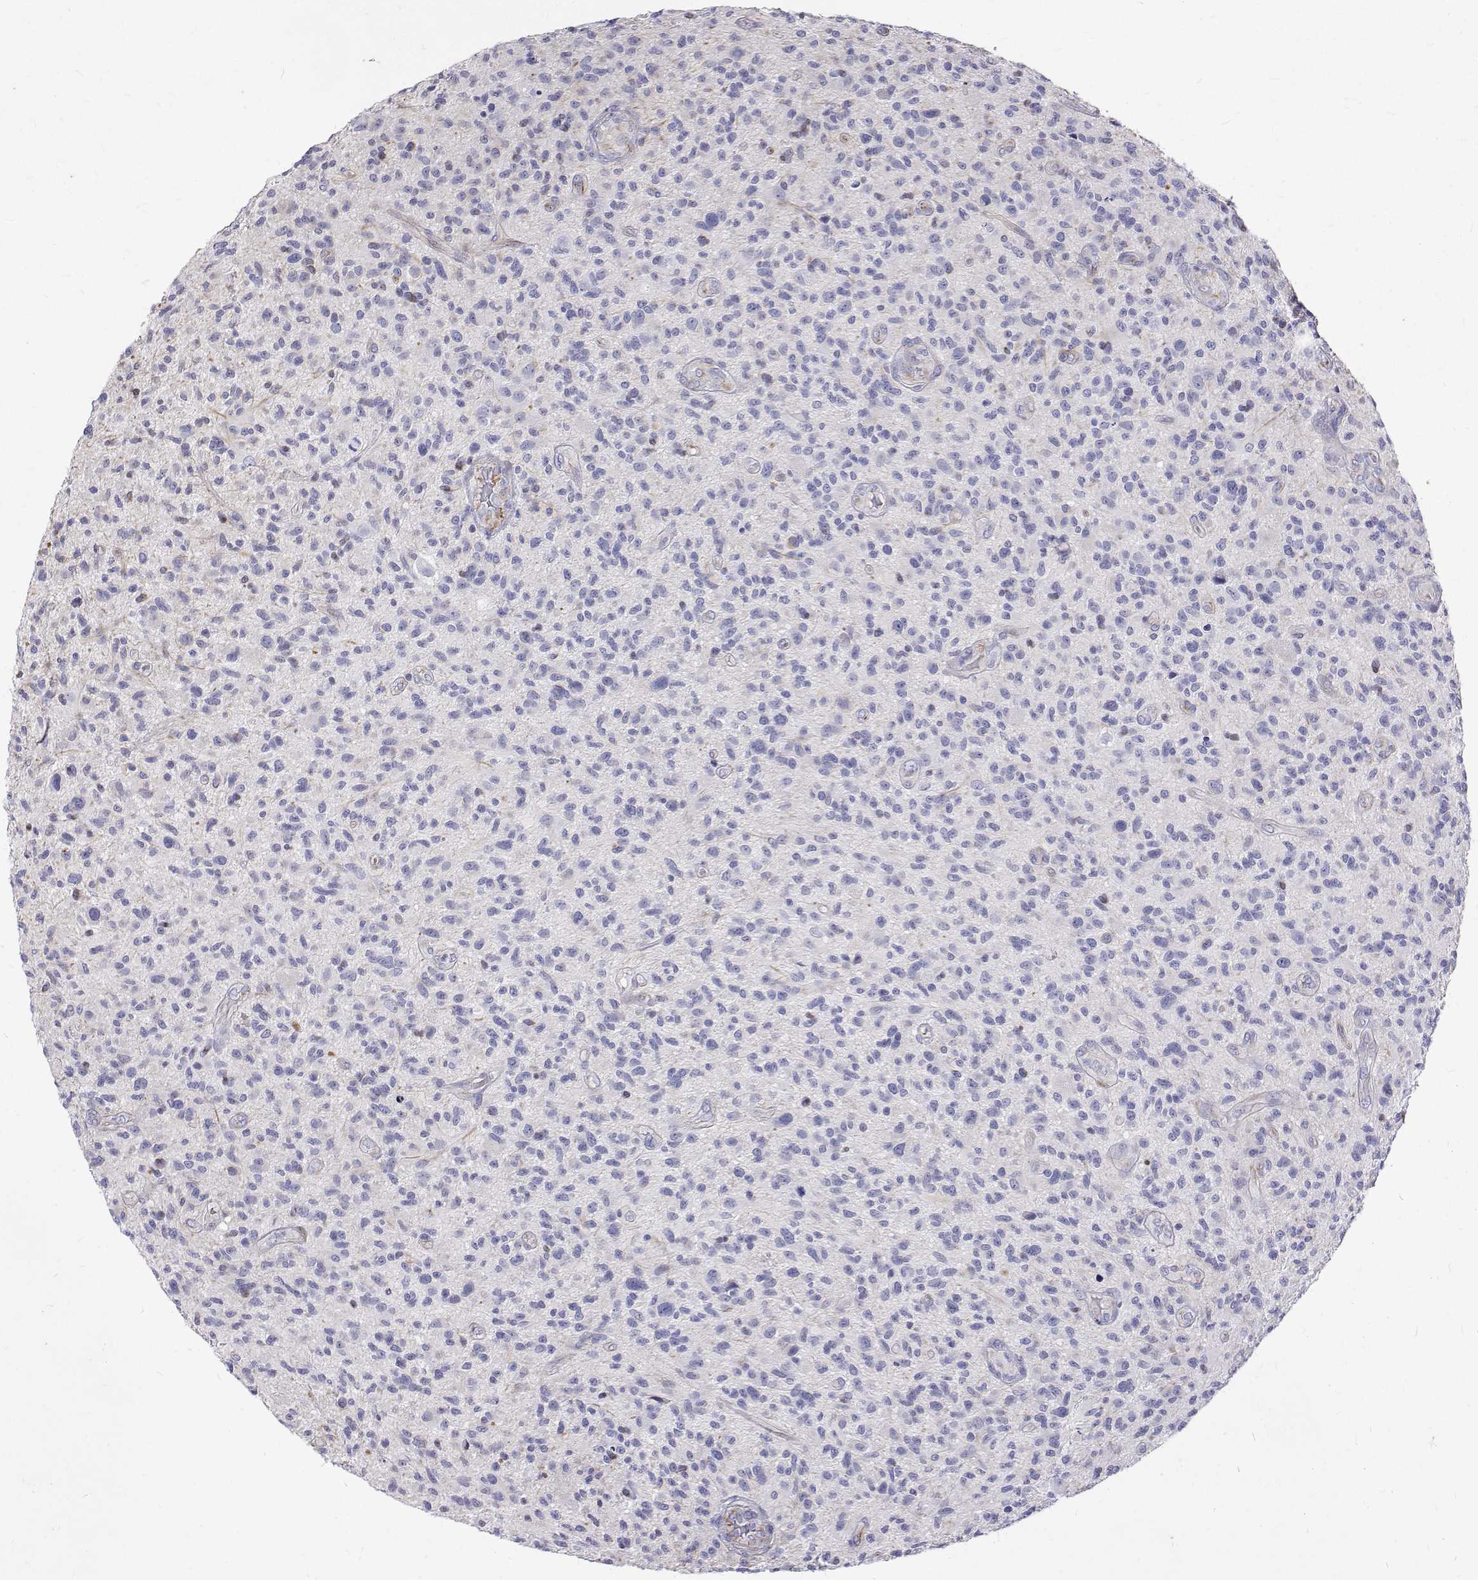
{"staining": {"intensity": "negative", "quantity": "none", "location": "none"}, "tissue": "glioma", "cell_type": "Tumor cells", "image_type": "cancer", "snomed": [{"axis": "morphology", "description": "Glioma, malignant, High grade"}, {"axis": "topography", "description": "Brain"}], "caption": "Glioma stained for a protein using IHC reveals no expression tumor cells.", "gene": "OPRPN", "patient": {"sex": "male", "age": 47}}